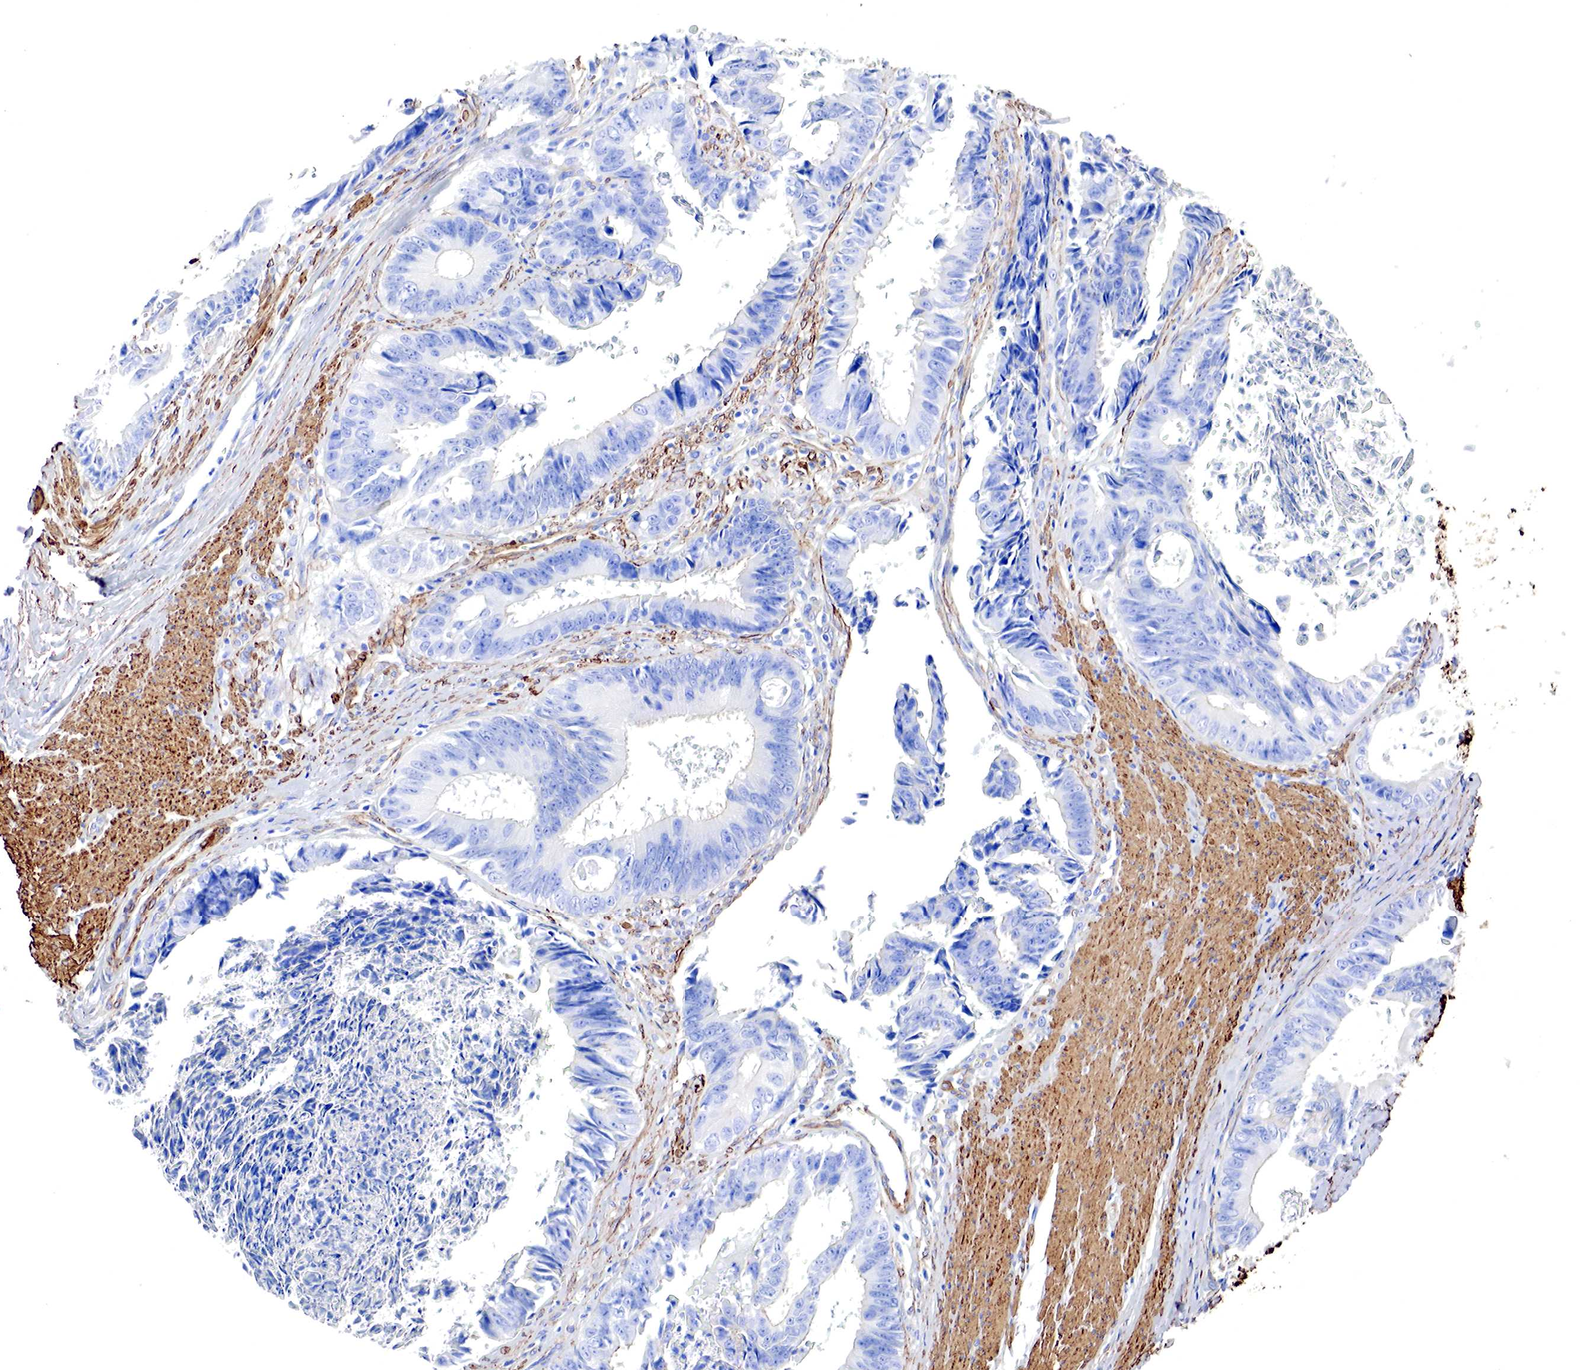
{"staining": {"intensity": "negative", "quantity": "none", "location": "none"}, "tissue": "colorectal cancer", "cell_type": "Tumor cells", "image_type": "cancer", "snomed": [{"axis": "morphology", "description": "Adenocarcinoma, NOS"}, {"axis": "topography", "description": "Rectum"}], "caption": "High magnification brightfield microscopy of colorectal adenocarcinoma stained with DAB (3,3'-diaminobenzidine) (brown) and counterstained with hematoxylin (blue): tumor cells show no significant positivity.", "gene": "TPM1", "patient": {"sex": "female", "age": 98}}